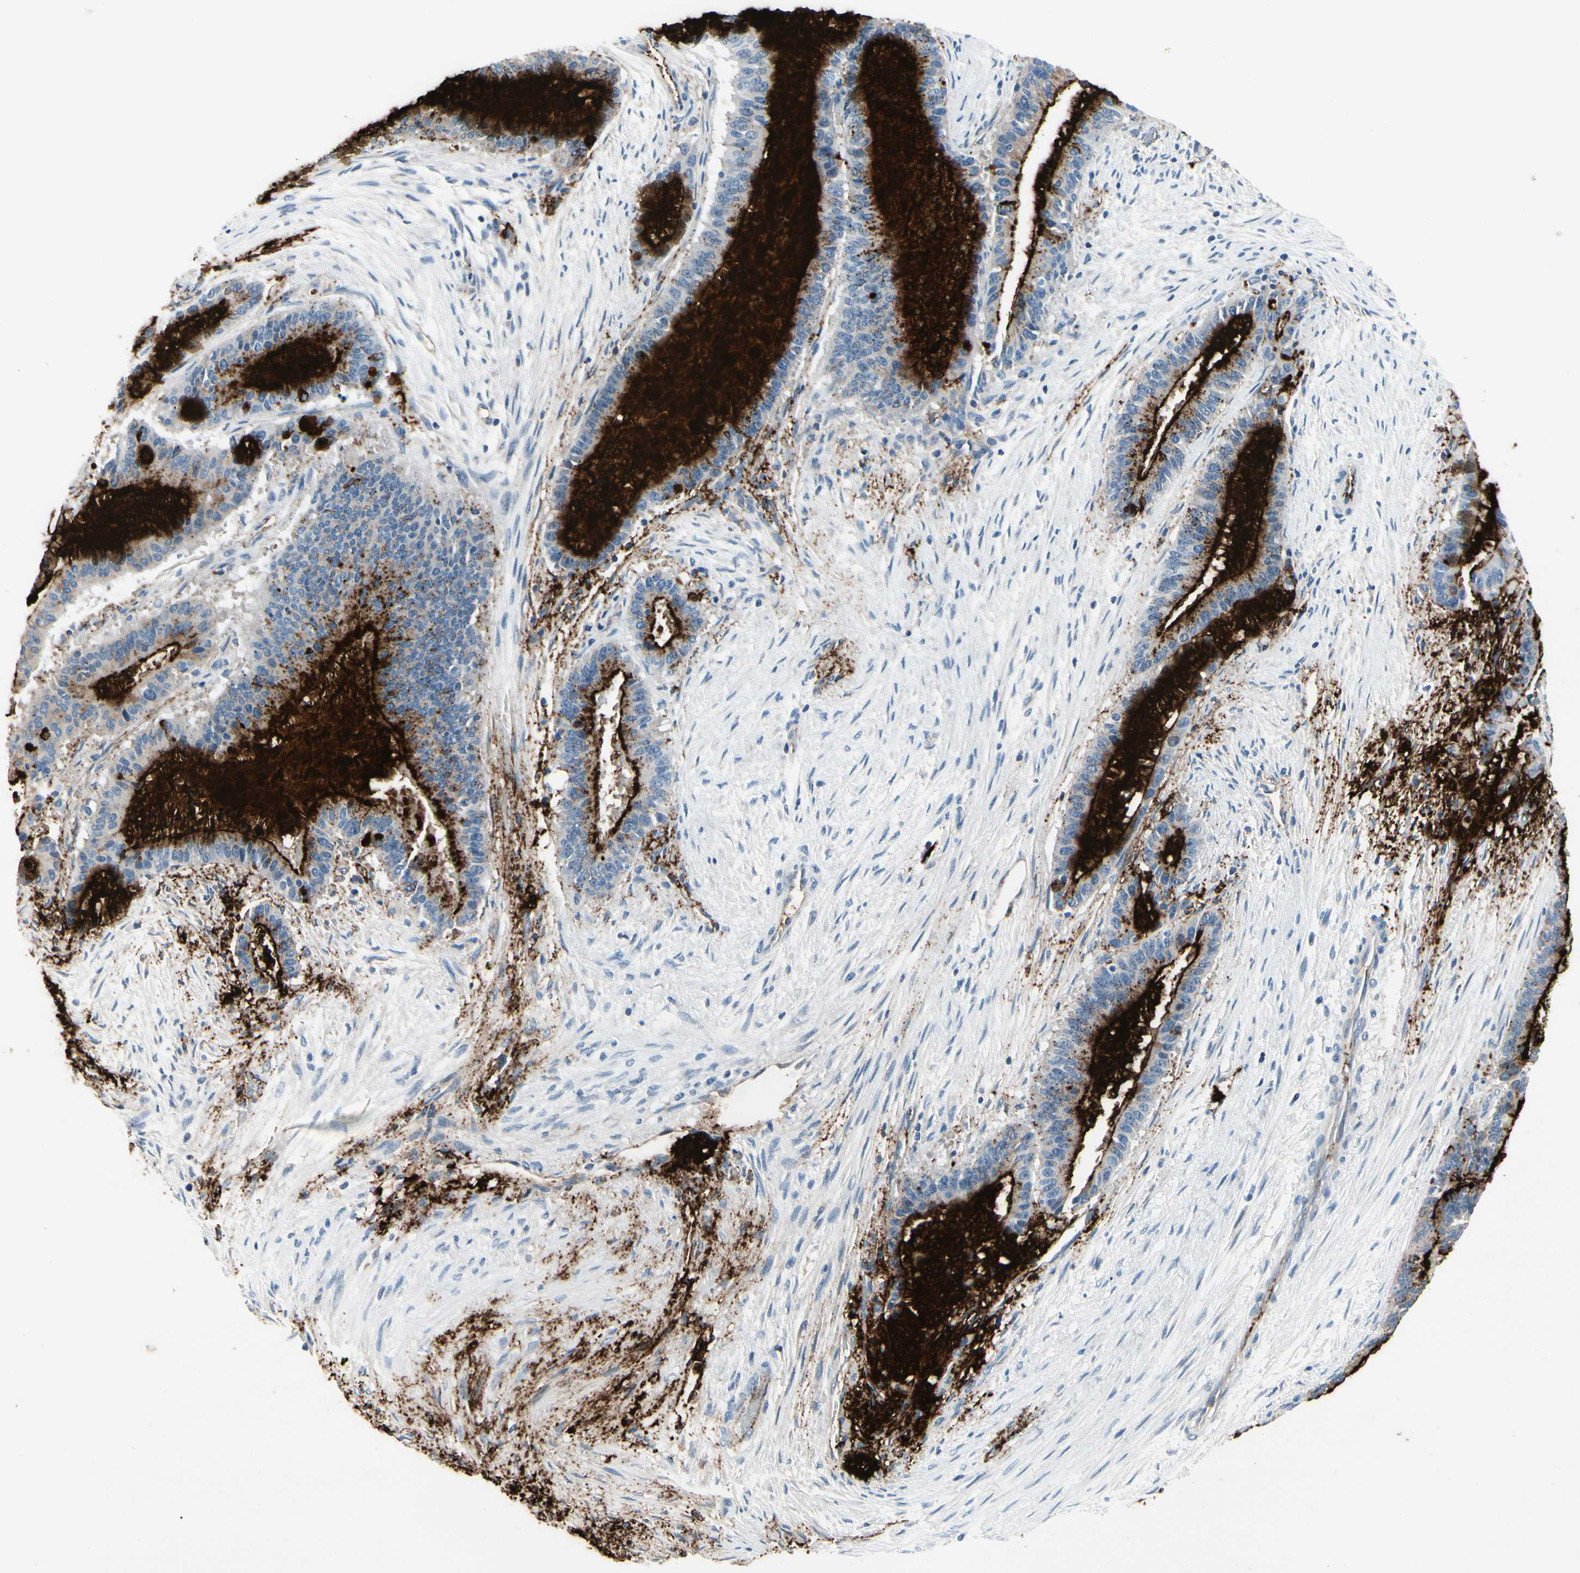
{"staining": {"intensity": "strong", "quantity": ">75%", "location": "cytoplasmic/membranous"}, "tissue": "liver cancer", "cell_type": "Tumor cells", "image_type": "cancer", "snomed": [{"axis": "morphology", "description": "Cholangiocarcinoma"}, {"axis": "topography", "description": "Liver"}], "caption": "This micrograph reveals liver cholangiocarcinoma stained with IHC to label a protein in brown. The cytoplasmic/membranous of tumor cells show strong positivity for the protein. Nuclei are counter-stained blue.", "gene": "MUC5B", "patient": {"sex": "female", "age": 73}}